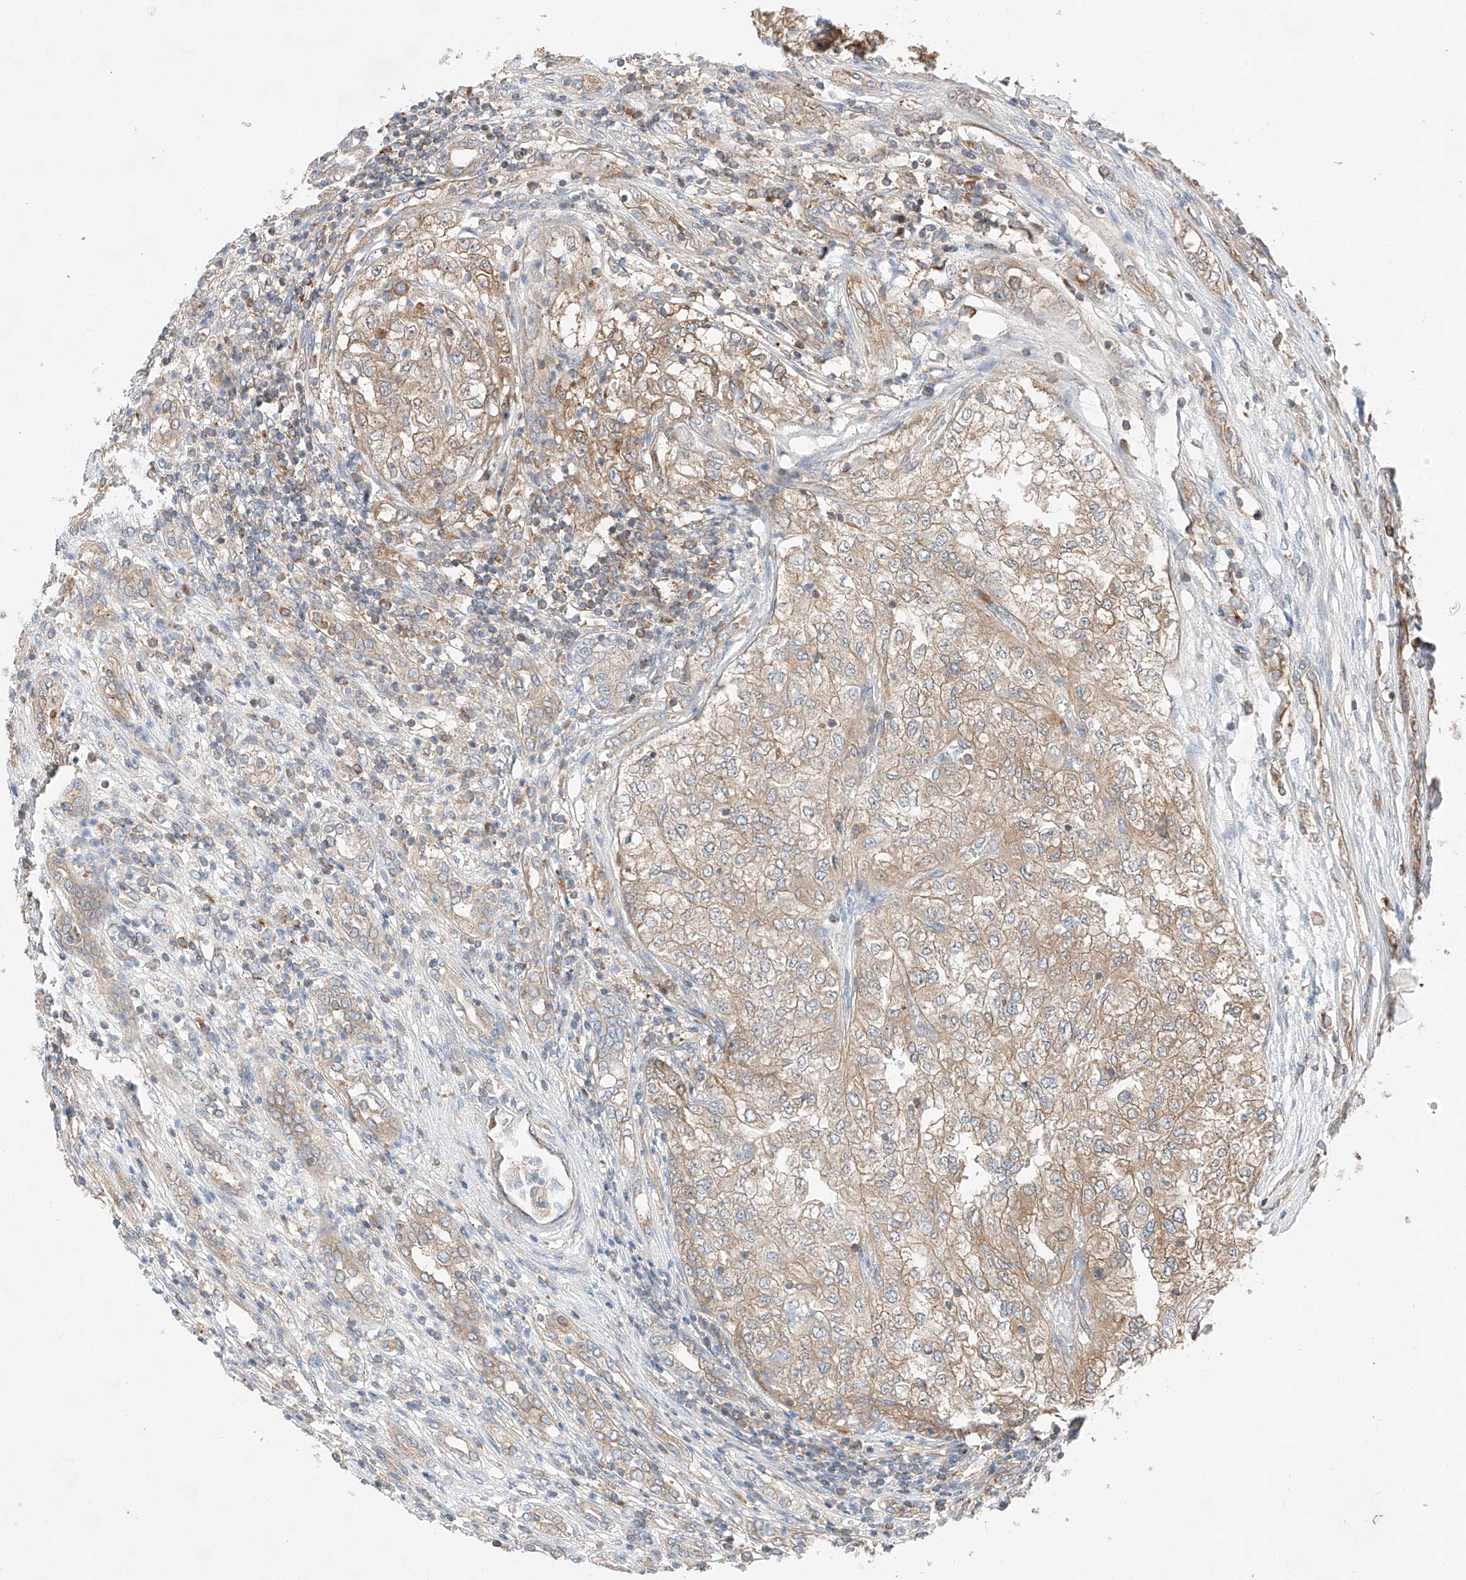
{"staining": {"intensity": "weak", "quantity": ">75%", "location": "cytoplasmic/membranous"}, "tissue": "renal cancer", "cell_type": "Tumor cells", "image_type": "cancer", "snomed": [{"axis": "morphology", "description": "Adenocarcinoma, NOS"}, {"axis": "topography", "description": "Kidney"}], "caption": "Renal cancer tissue displays weak cytoplasmic/membranous positivity in about >75% of tumor cells", "gene": "RUSC1", "patient": {"sex": "female", "age": 54}}